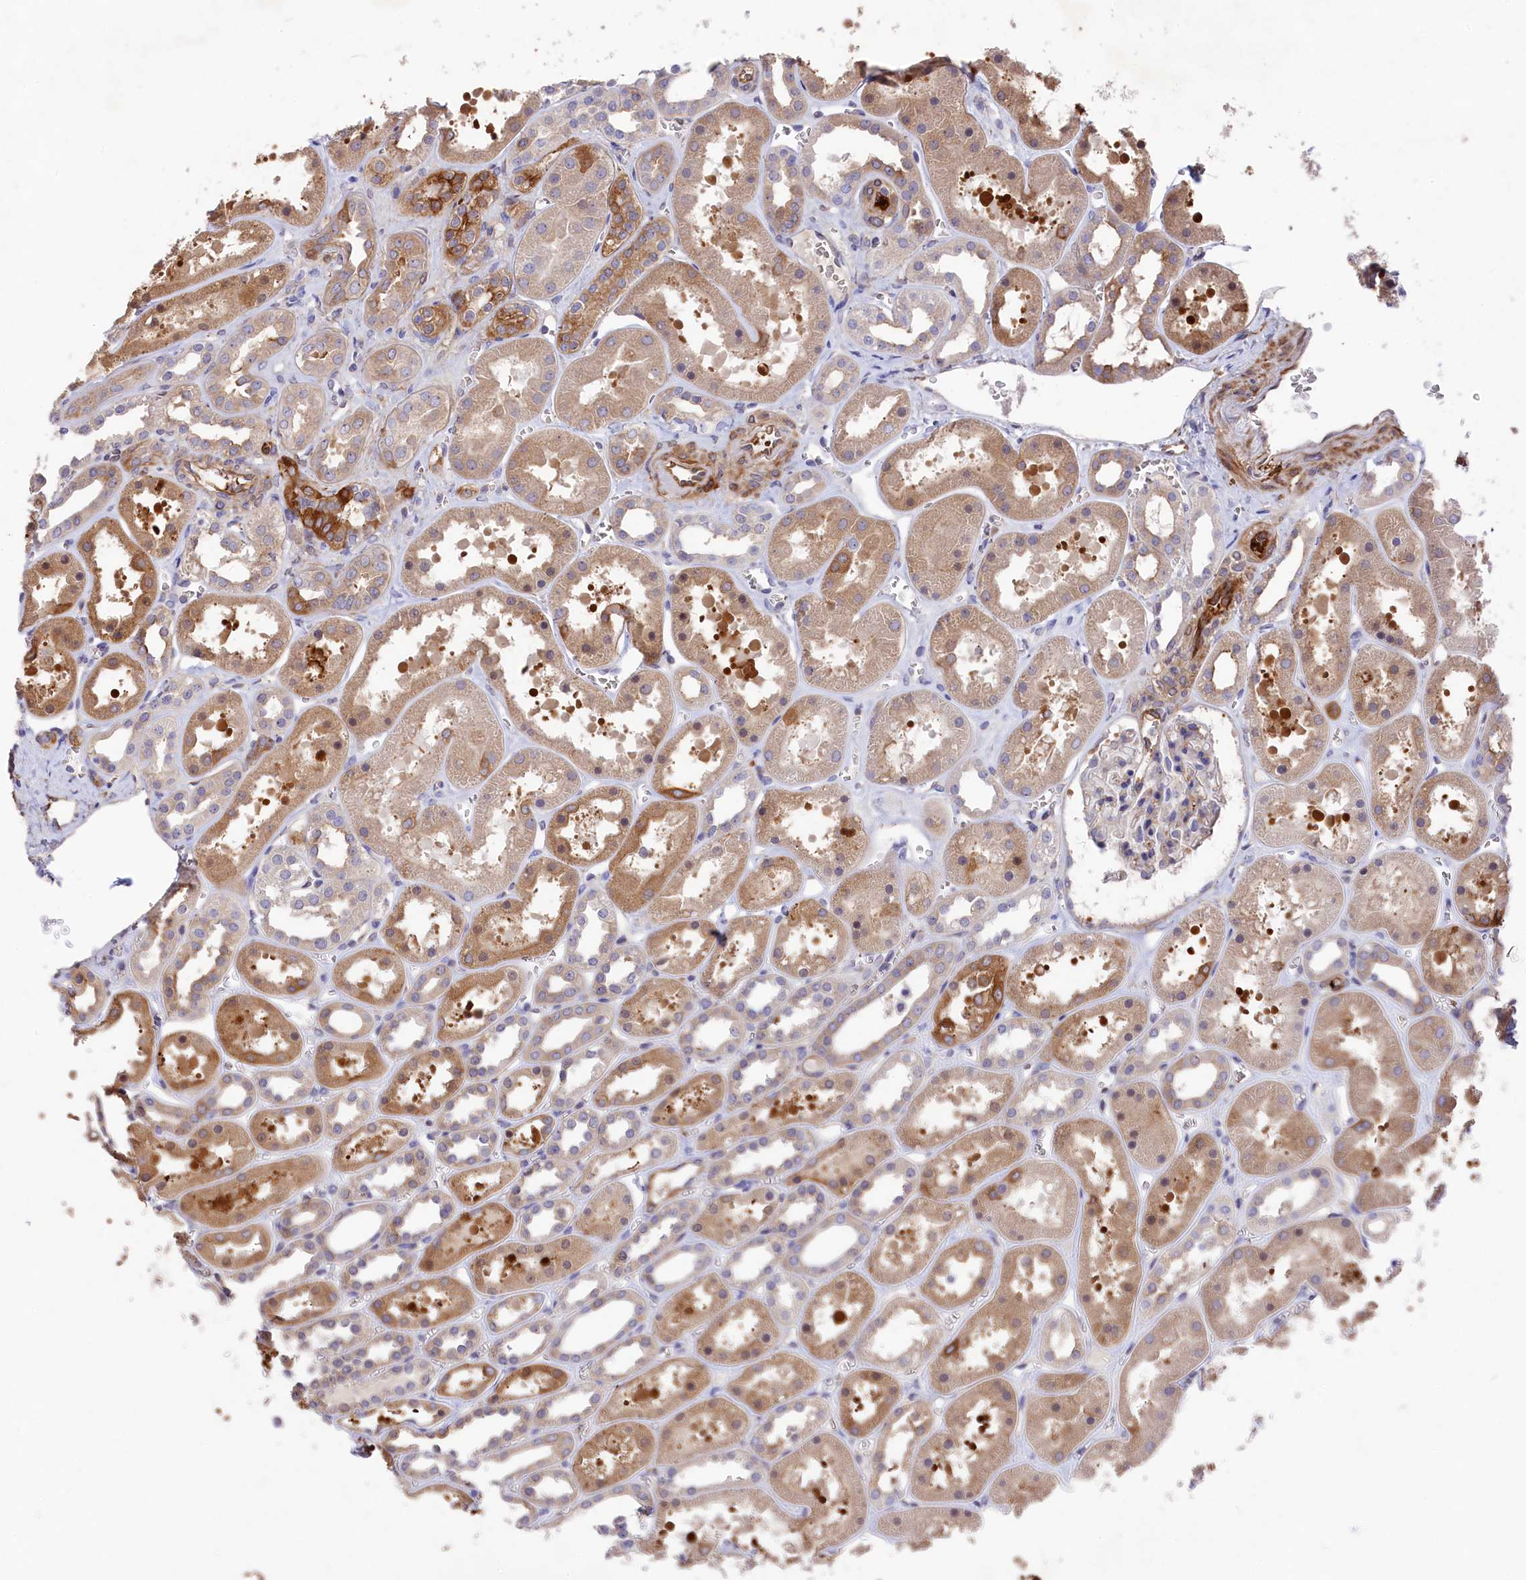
{"staining": {"intensity": "moderate", "quantity": "<25%", "location": "cytoplasmic/membranous"}, "tissue": "kidney", "cell_type": "Cells in glomeruli", "image_type": "normal", "snomed": [{"axis": "morphology", "description": "Normal tissue, NOS"}, {"axis": "topography", "description": "Kidney"}], "caption": "Protein staining of benign kidney shows moderate cytoplasmic/membranous staining in approximately <25% of cells in glomeruli.", "gene": "LHFPL4", "patient": {"sex": "female", "age": 41}}